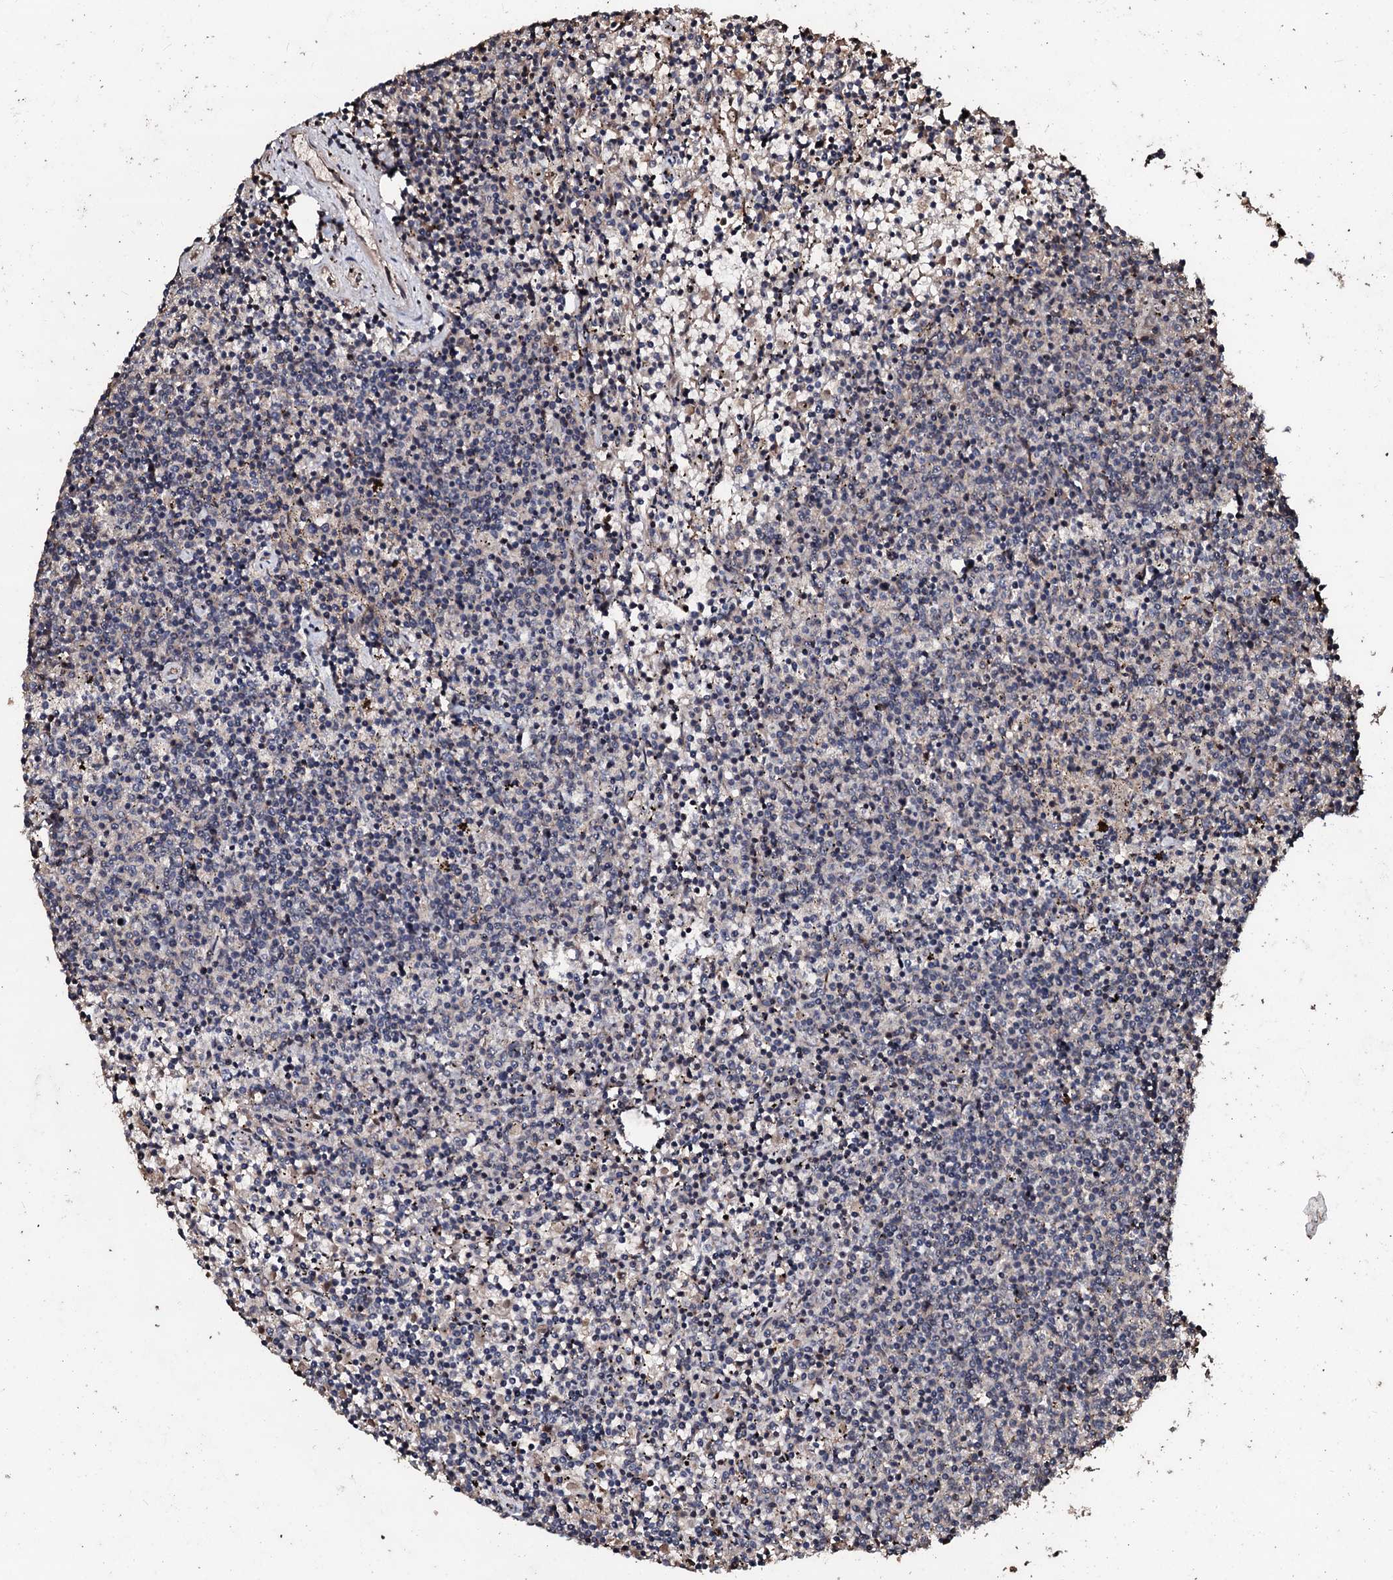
{"staining": {"intensity": "negative", "quantity": "none", "location": "none"}, "tissue": "lymphoma", "cell_type": "Tumor cells", "image_type": "cancer", "snomed": [{"axis": "morphology", "description": "Malignant lymphoma, non-Hodgkin's type, Low grade"}, {"axis": "topography", "description": "Spleen"}], "caption": "IHC micrograph of neoplastic tissue: low-grade malignant lymphoma, non-Hodgkin's type stained with DAB displays no significant protein expression in tumor cells.", "gene": "SUPT7L", "patient": {"sex": "female", "age": 50}}